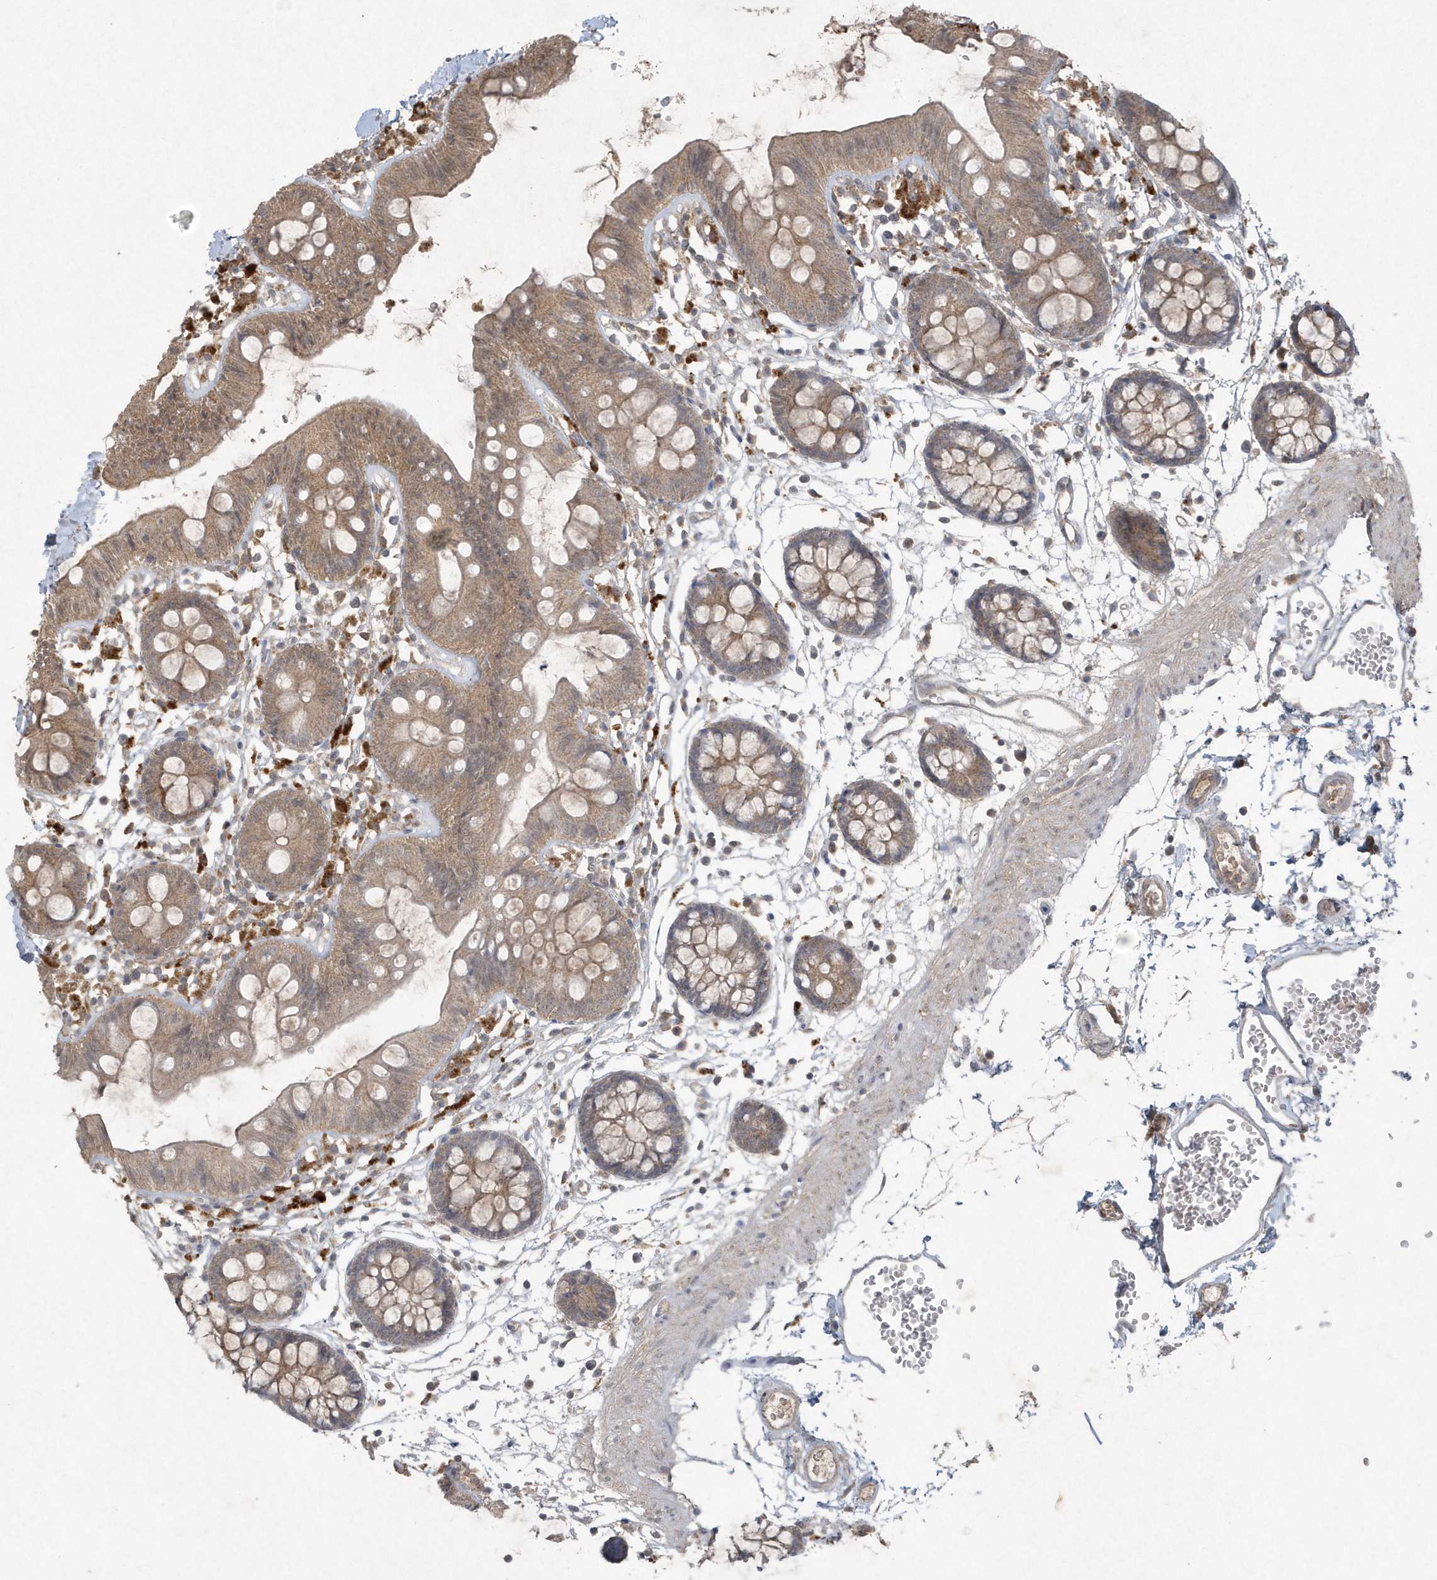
{"staining": {"intensity": "weak", "quantity": ">75%", "location": "cytoplasmic/membranous"}, "tissue": "colon", "cell_type": "Endothelial cells", "image_type": "normal", "snomed": [{"axis": "morphology", "description": "Normal tissue, NOS"}, {"axis": "topography", "description": "Colon"}], "caption": "Weak cytoplasmic/membranous staining for a protein is identified in about >75% of endothelial cells of unremarkable colon using immunohistochemistry.", "gene": "C1RL", "patient": {"sex": "male", "age": 56}}